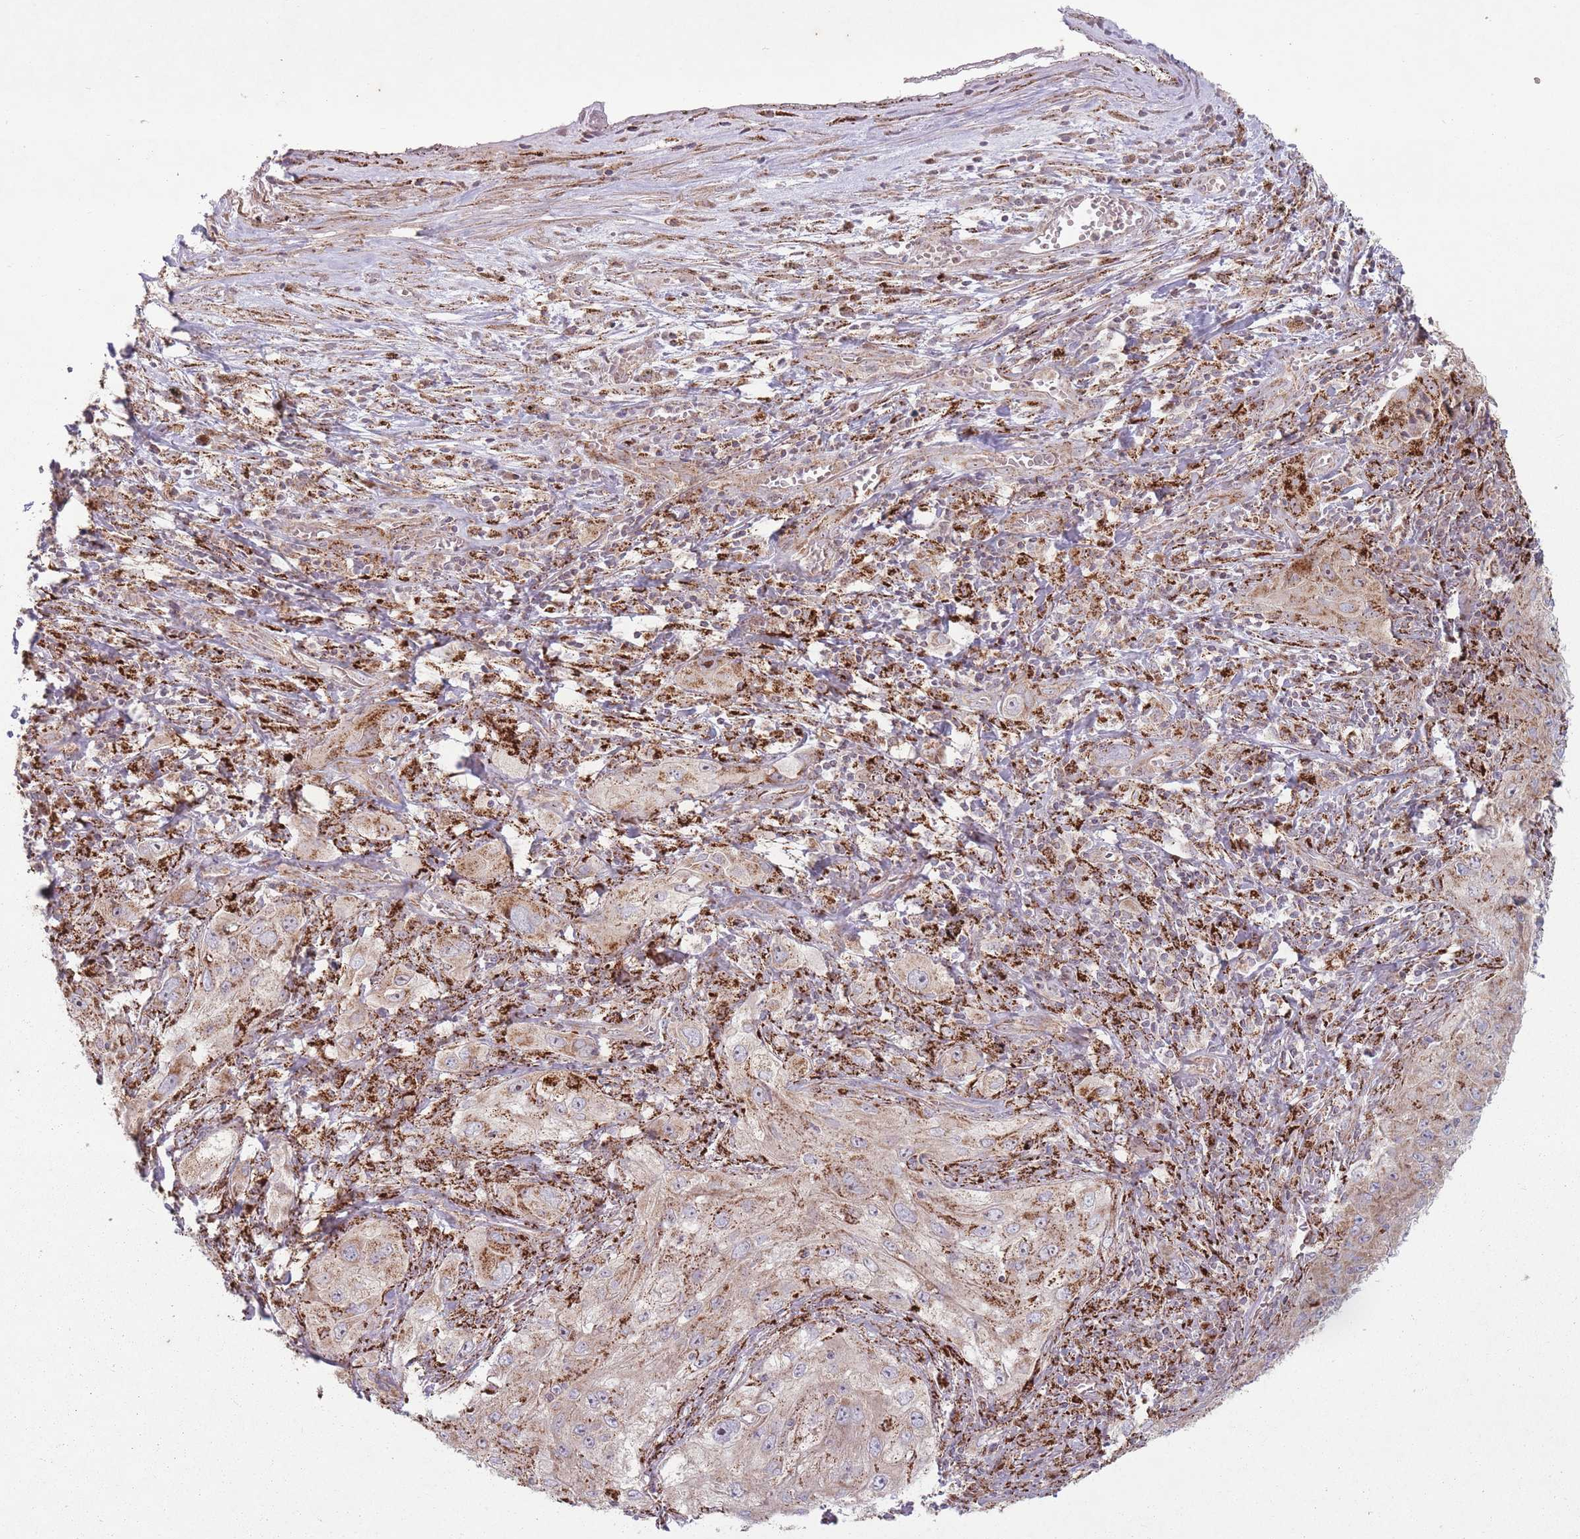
{"staining": {"intensity": "strong", "quantity": "25%-75%", "location": "cytoplasmic/membranous"}, "tissue": "lung cancer", "cell_type": "Tumor cells", "image_type": "cancer", "snomed": [{"axis": "morphology", "description": "Squamous cell carcinoma, NOS"}, {"axis": "topography", "description": "Lung"}], "caption": "High-magnification brightfield microscopy of lung squamous cell carcinoma stained with DAB (3,3'-diaminobenzidine) (brown) and counterstained with hematoxylin (blue). tumor cells exhibit strong cytoplasmic/membranous positivity is identified in approximately25%-75% of cells.", "gene": "OR10Q1", "patient": {"sex": "female", "age": 69}}